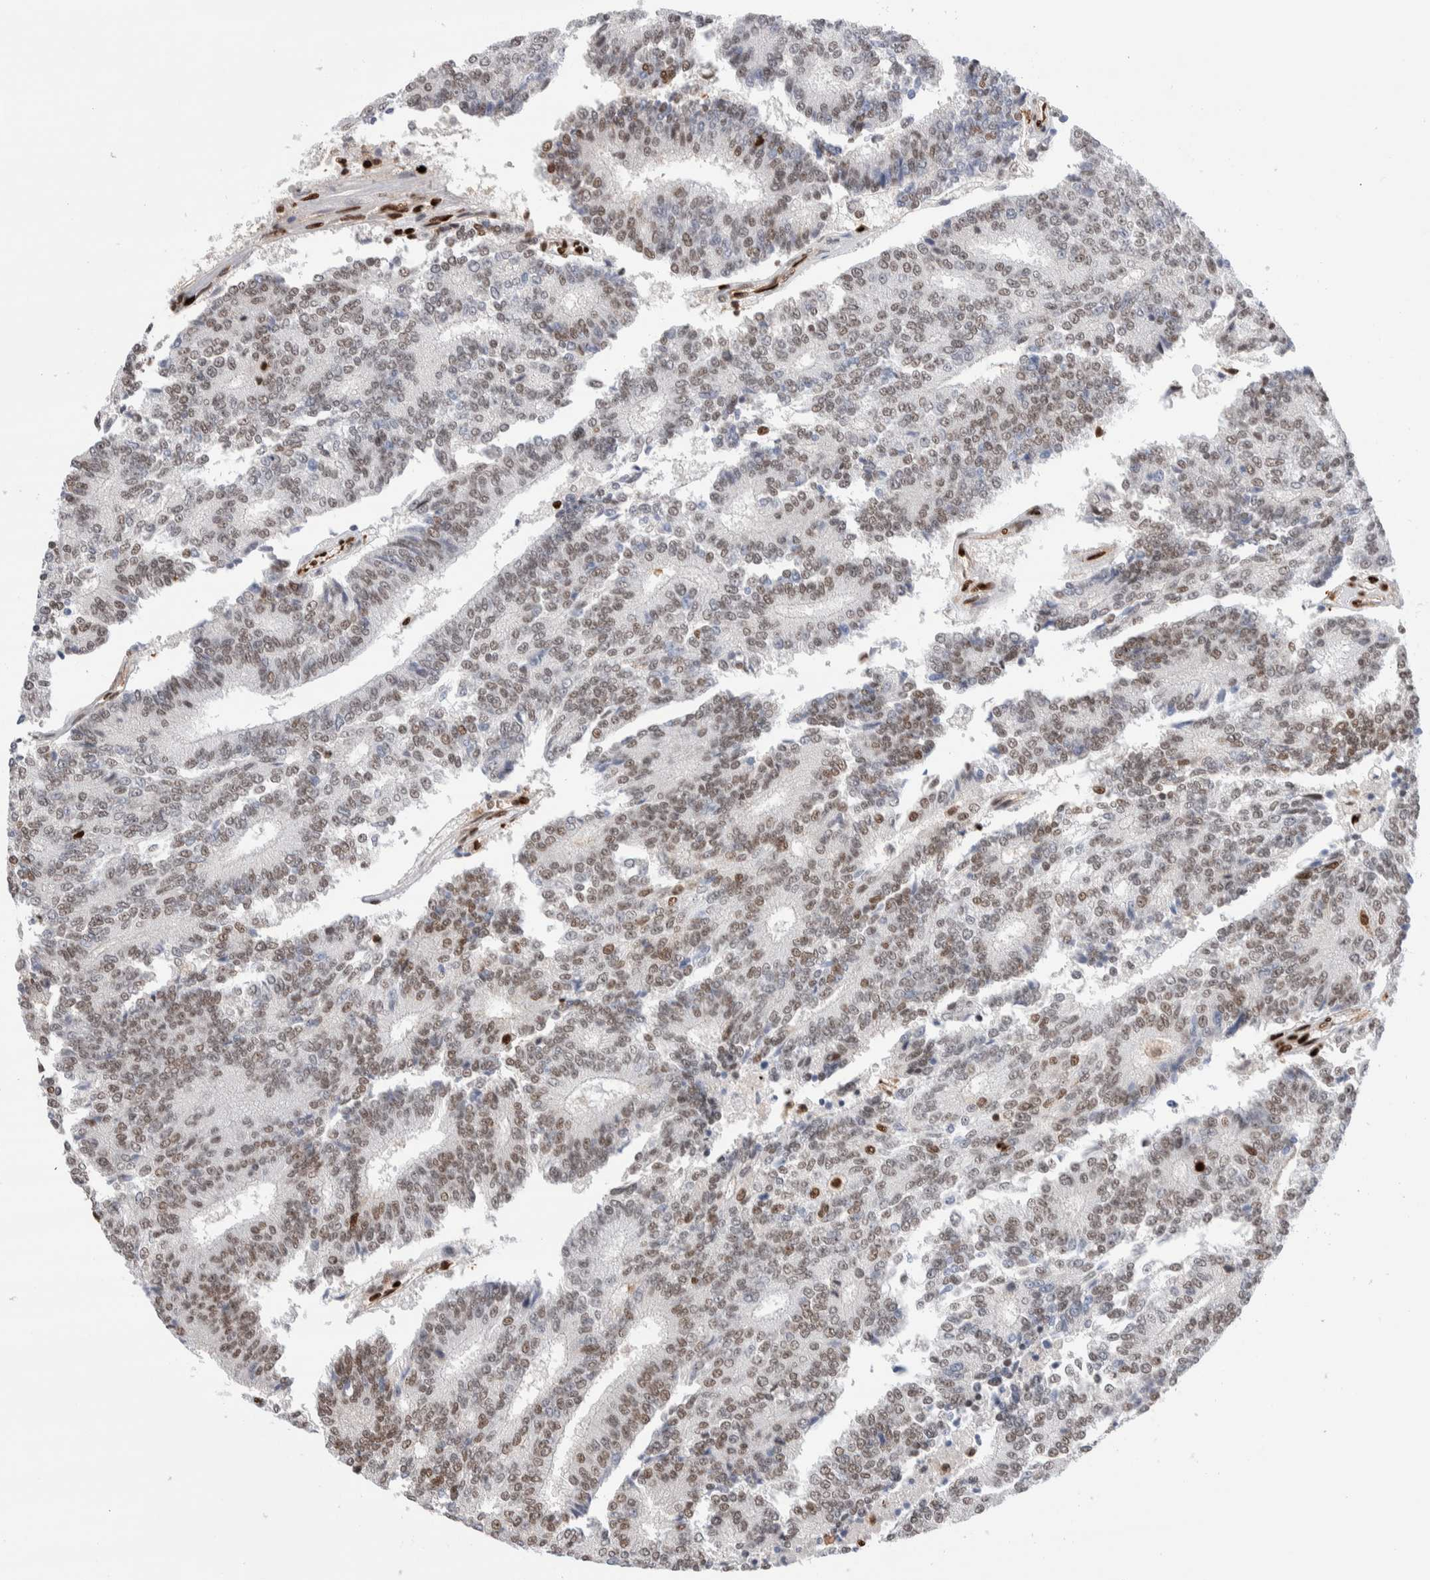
{"staining": {"intensity": "weak", "quantity": ">75%", "location": "nuclear"}, "tissue": "prostate cancer", "cell_type": "Tumor cells", "image_type": "cancer", "snomed": [{"axis": "morphology", "description": "Normal tissue, NOS"}, {"axis": "morphology", "description": "Adenocarcinoma, High grade"}, {"axis": "topography", "description": "Prostate"}, {"axis": "topography", "description": "Seminal veicle"}], "caption": "A brown stain highlights weak nuclear expression of a protein in prostate cancer tumor cells.", "gene": "RNASEK-C17orf49", "patient": {"sex": "male", "age": 55}}